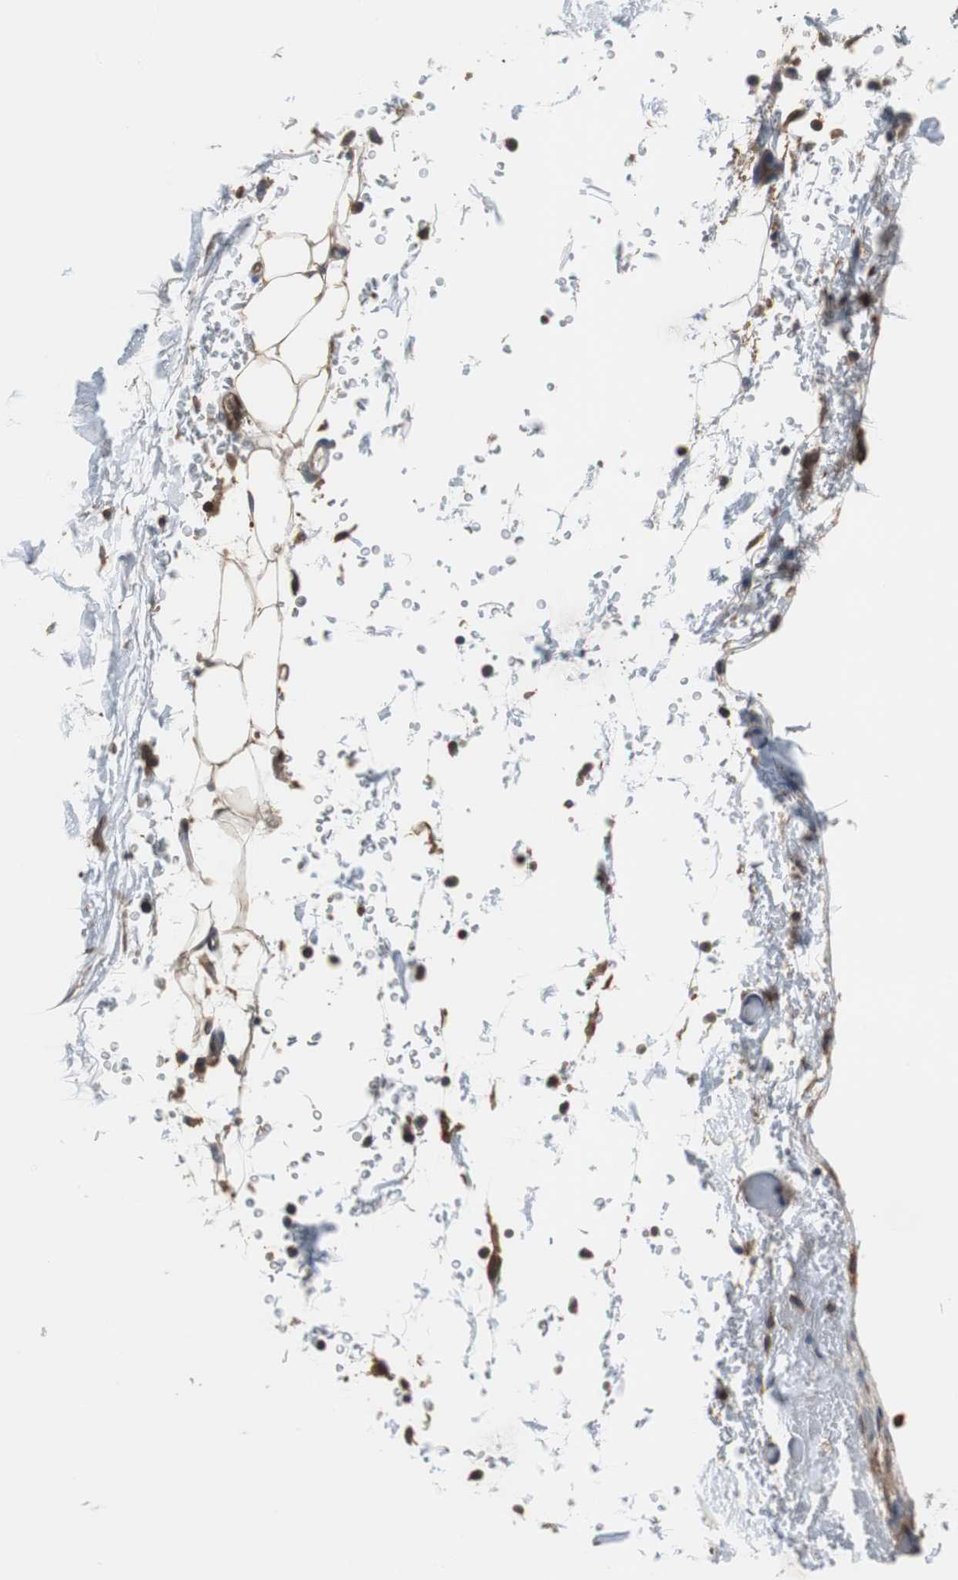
{"staining": {"intensity": "weak", "quantity": "25%-75%", "location": "cytoplasmic/membranous"}, "tissue": "adipose tissue", "cell_type": "Adipocytes", "image_type": "normal", "snomed": [{"axis": "morphology", "description": "Normal tissue, NOS"}, {"axis": "topography", "description": "Cartilage tissue"}, {"axis": "topography", "description": "Bronchus"}], "caption": "Adipose tissue stained with a brown dye displays weak cytoplasmic/membranous positive staining in approximately 25%-75% of adipocytes.", "gene": "ANXA4", "patient": {"sex": "female", "age": 73}}